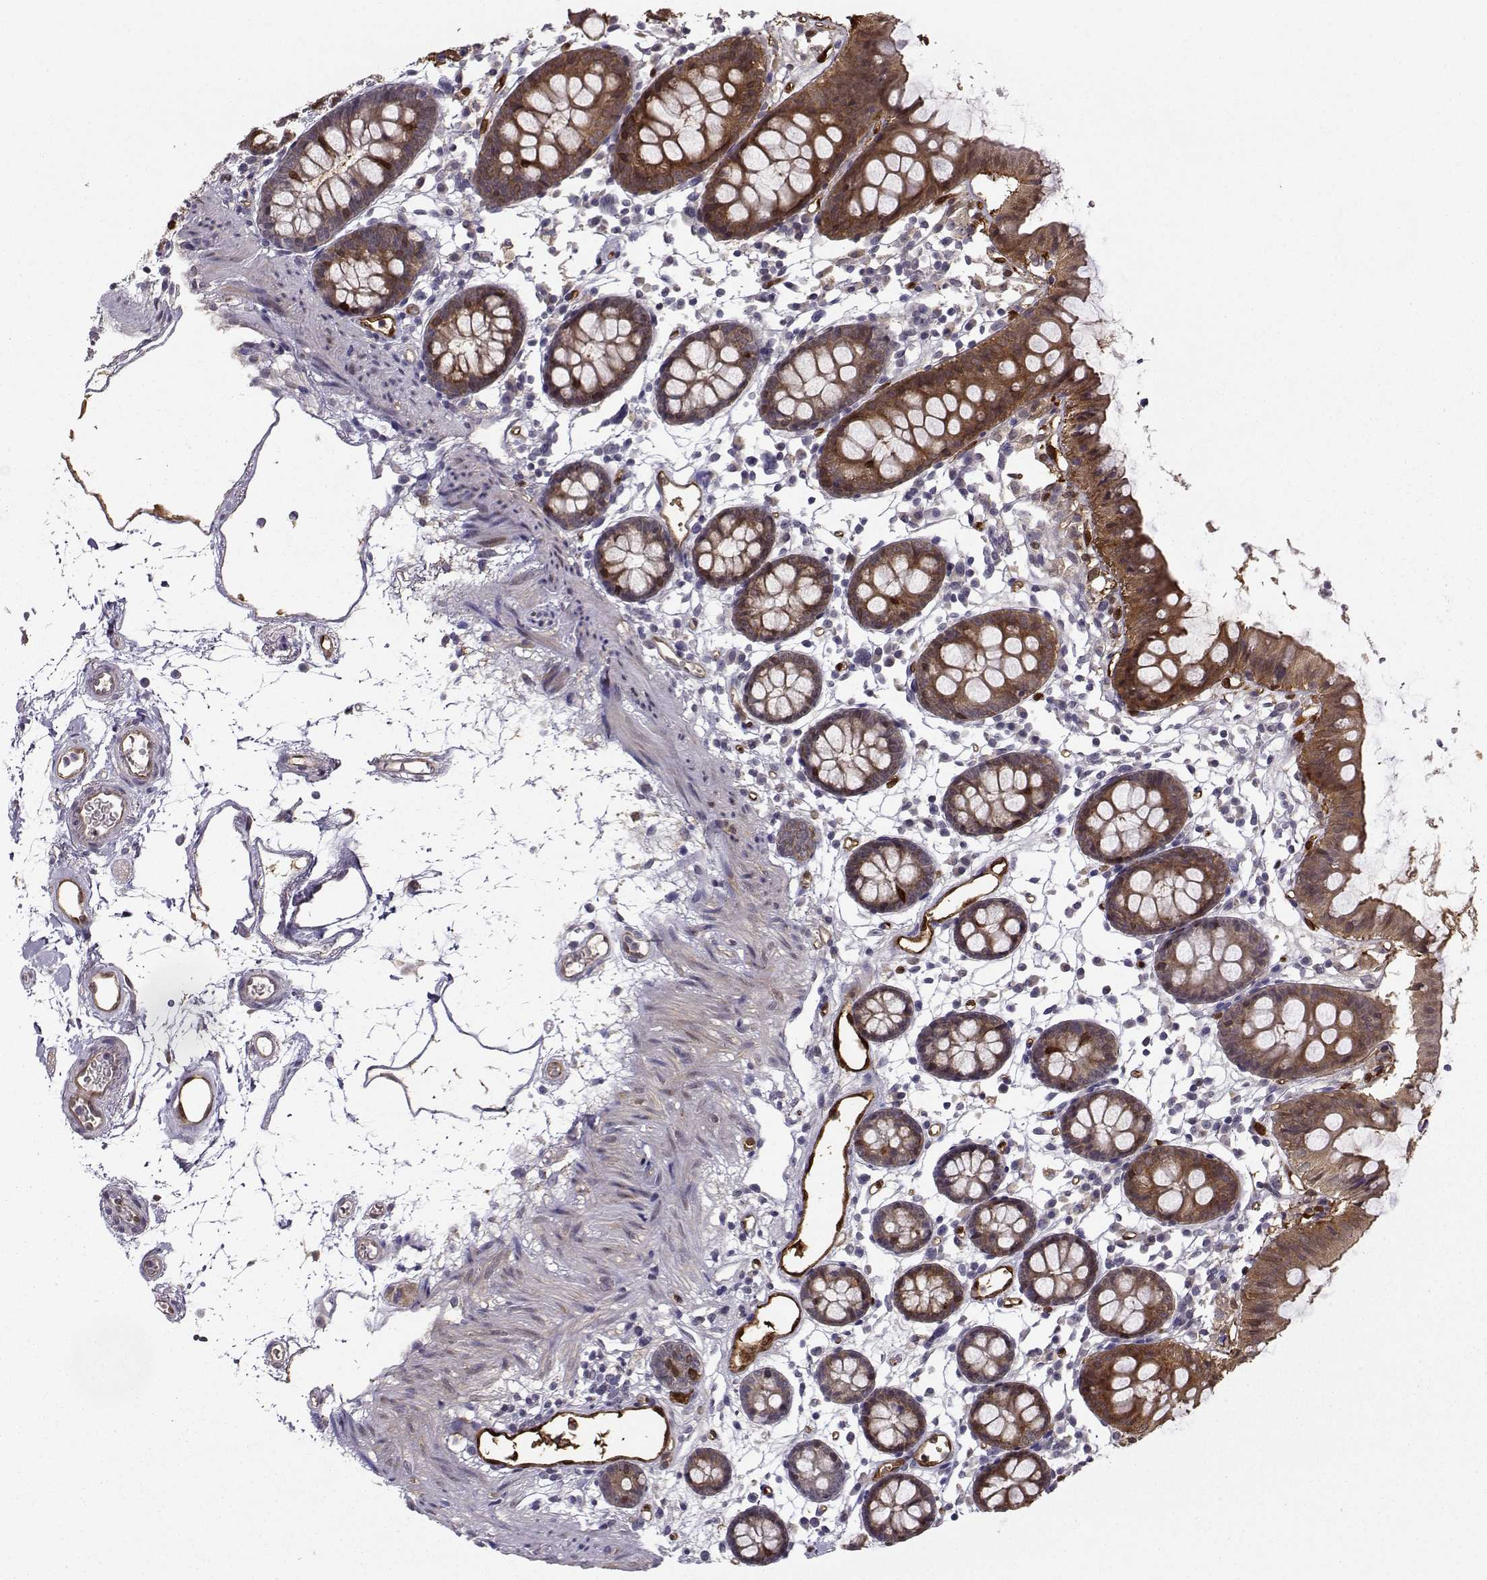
{"staining": {"intensity": "strong", "quantity": "25%-75%", "location": "cytoplasmic/membranous"}, "tissue": "colon", "cell_type": "Endothelial cells", "image_type": "normal", "snomed": [{"axis": "morphology", "description": "Normal tissue, NOS"}, {"axis": "topography", "description": "Colon"}], "caption": "Immunohistochemistry (DAB (3,3'-diaminobenzidine)) staining of unremarkable colon displays strong cytoplasmic/membranous protein staining in about 25%-75% of endothelial cells.", "gene": "NQO1", "patient": {"sex": "female", "age": 84}}